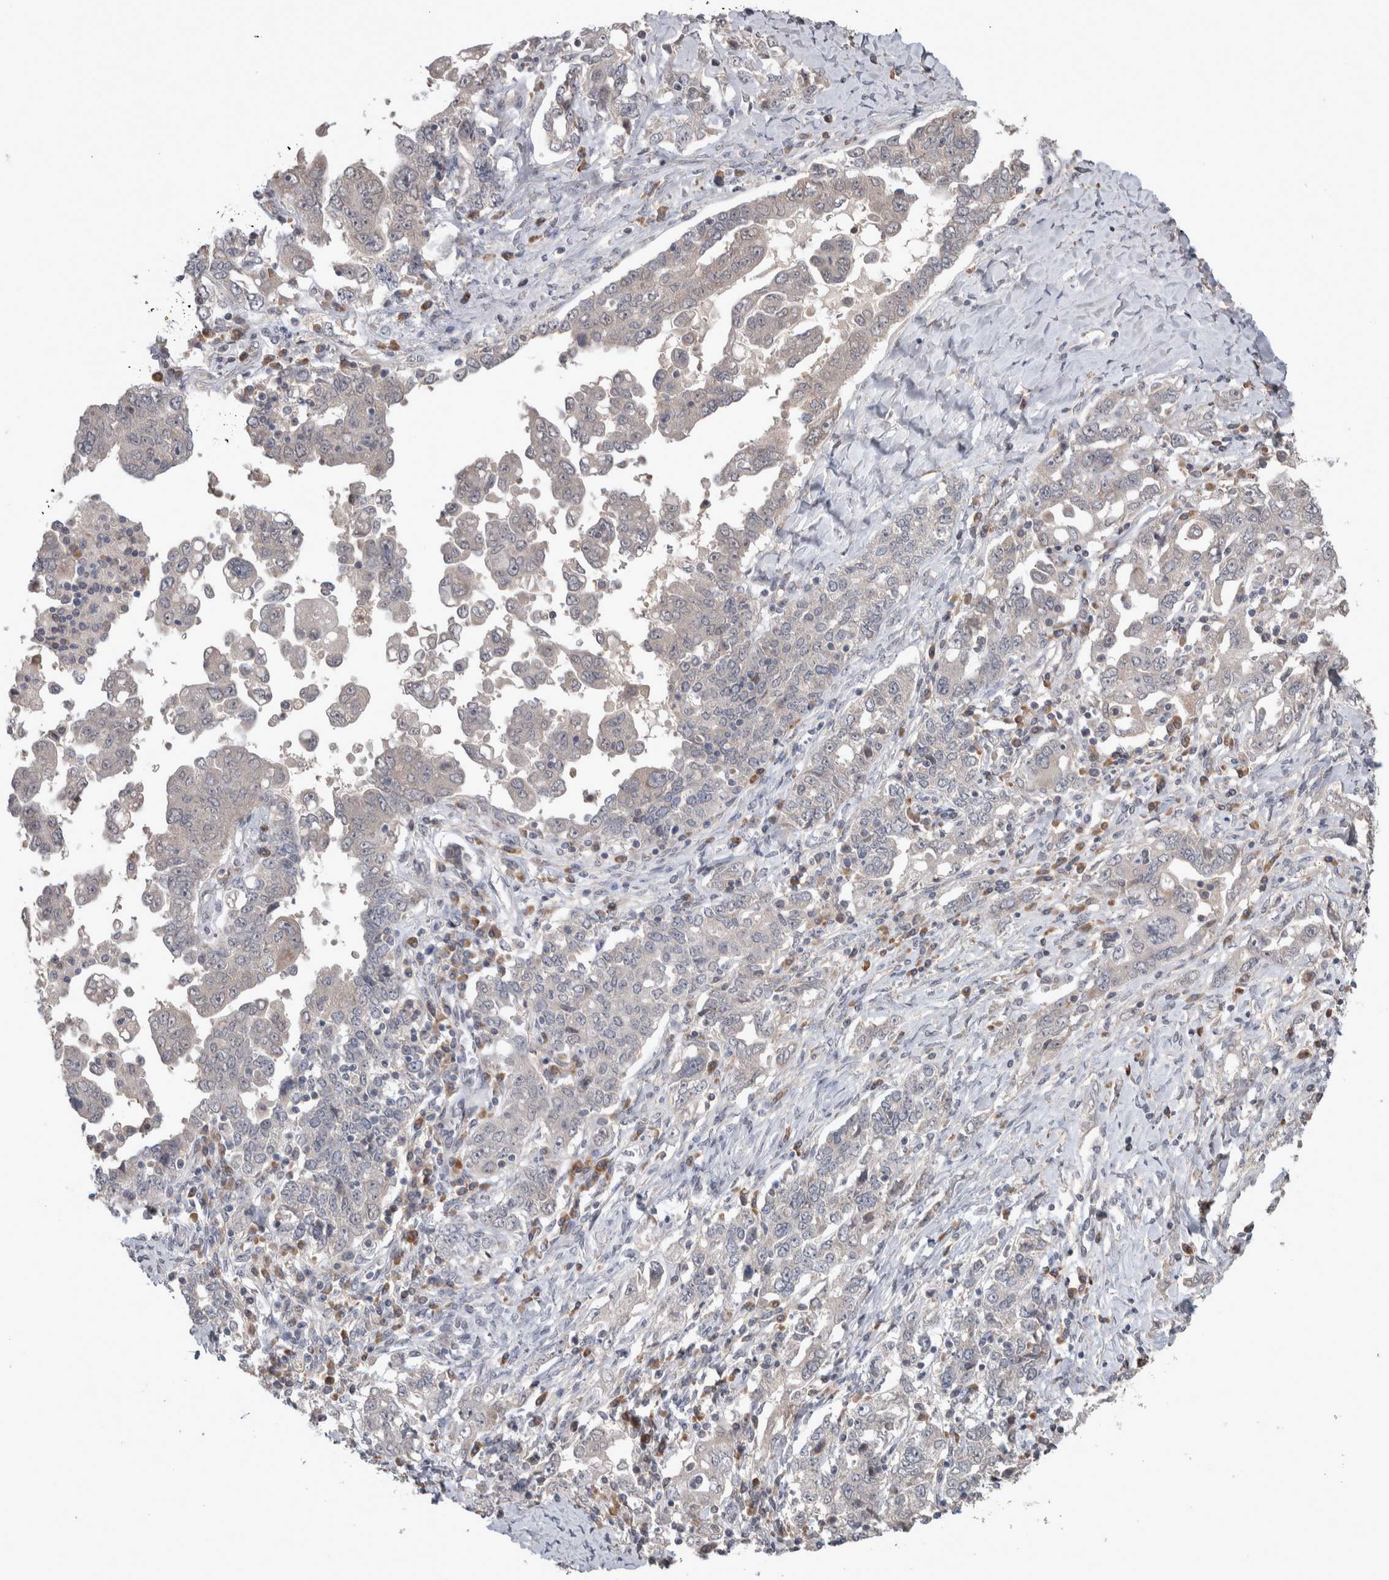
{"staining": {"intensity": "weak", "quantity": "<25%", "location": "cytoplasmic/membranous"}, "tissue": "ovarian cancer", "cell_type": "Tumor cells", "image_type": "cancer", "snomed": [{"axis": "morphology", "description": "Carcinoma, endometroid"}, {"axis": "topography", "description": "Ovary"}], "caption": "Tumor cells are negative for protein expression in human ovarian cancer.", "gene": "CUL2", "patient": {"sex": "female", "age": 62}}